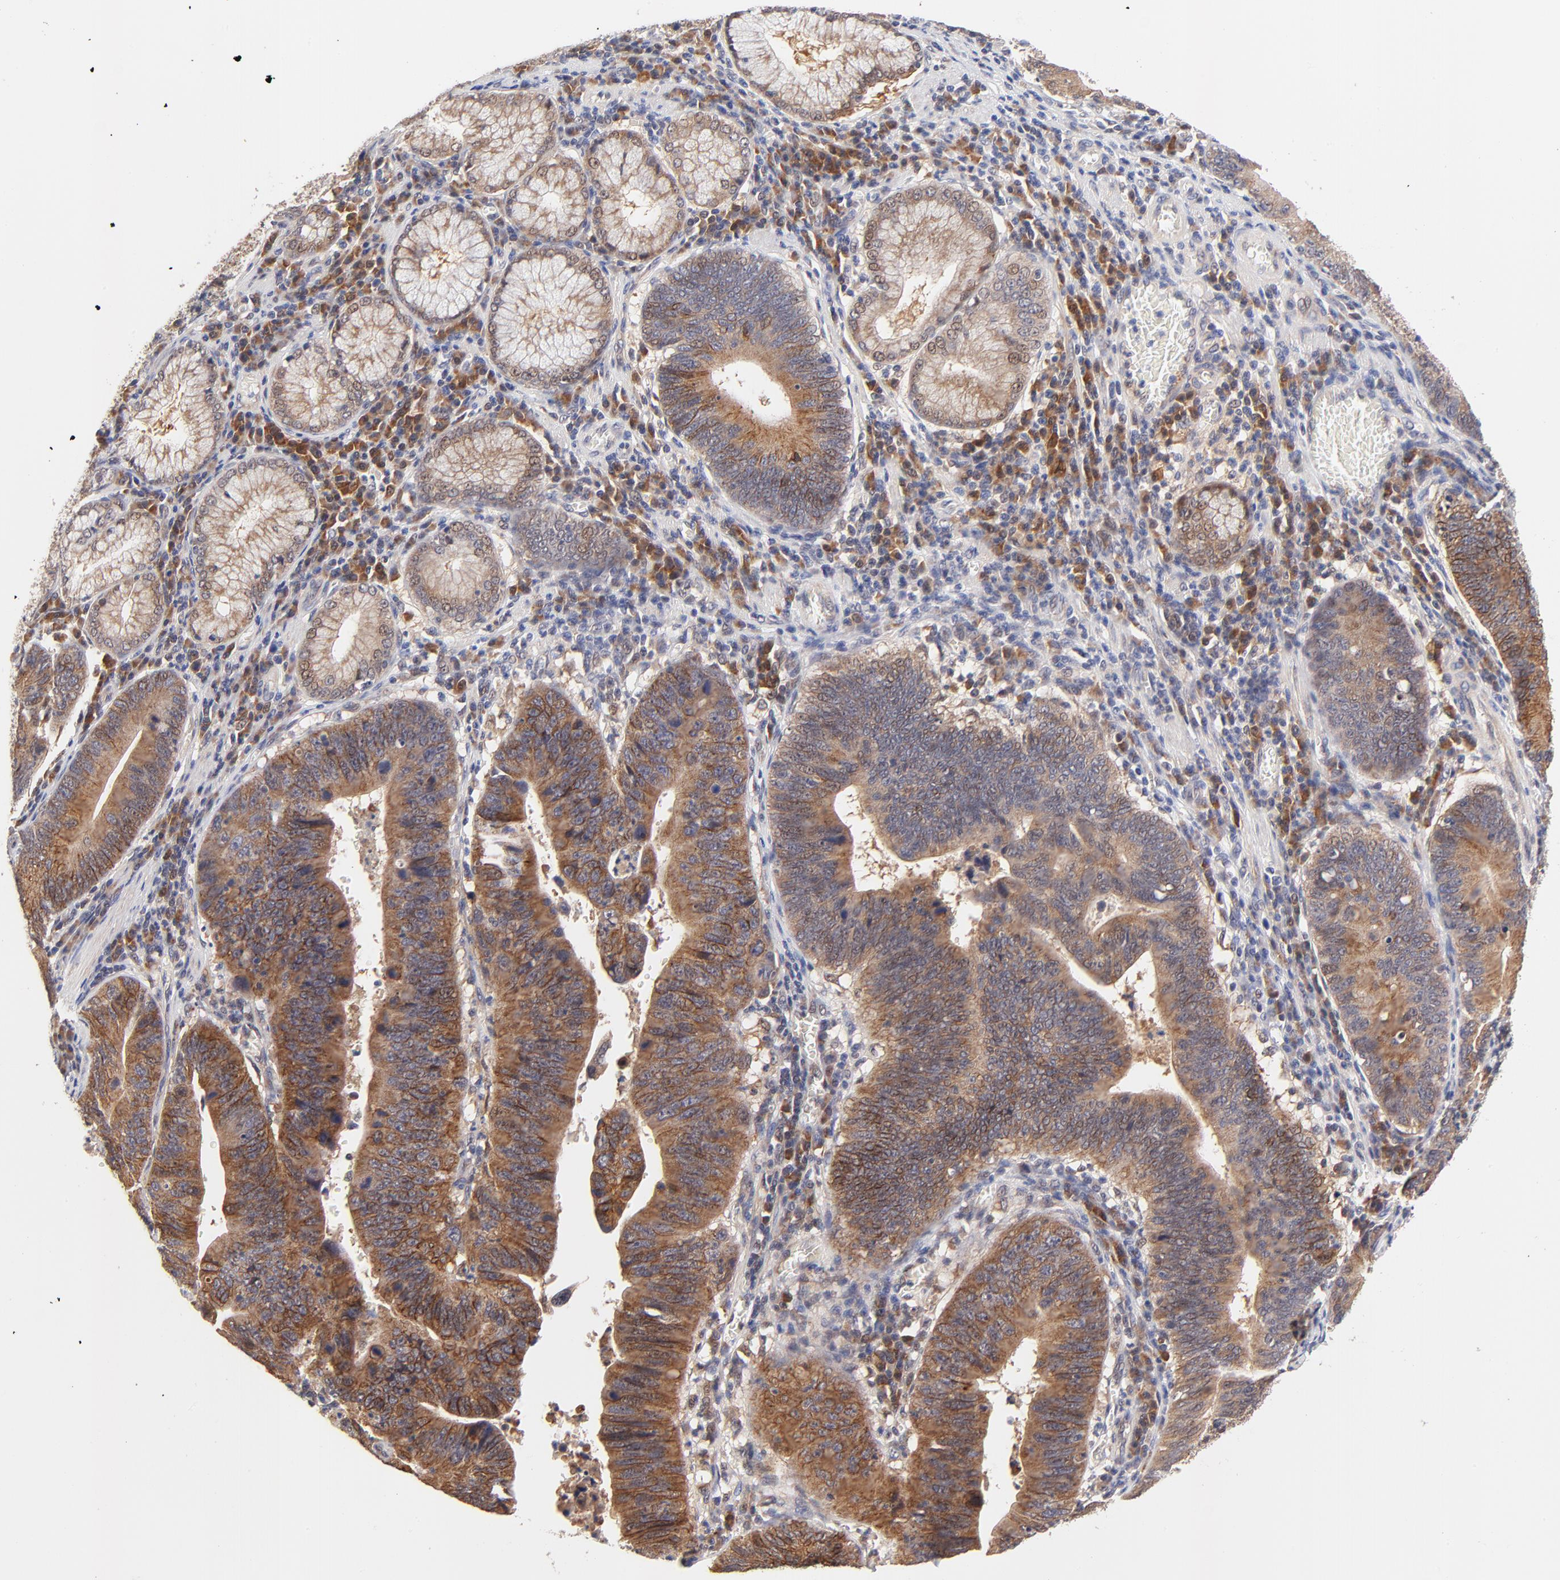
{"staining": {"intensity": "strong", "quantity": ">75%", "location": "cytoplasmic/membranous"}, "tissue": "stomach cancer", "cell_type": "Tumor cells", "image_type": "cancer", "snomed": [{"axis": "morphology", "description": "Adenocarcinoma, NOS"}, {"axis": "topography", "description": "Stomach"}], "caption": "Immunohistochemistry image of neoplastic tissue: stomach cancer stained using IHC displays high levels of strong protein expression localized specifically in the cytoplasmic/membranous of tumor cells, appearing as a cytoplasmic/membranous brown color.", "gene": "TXNL1", "patient": {"sex": "male", "age": 59}}